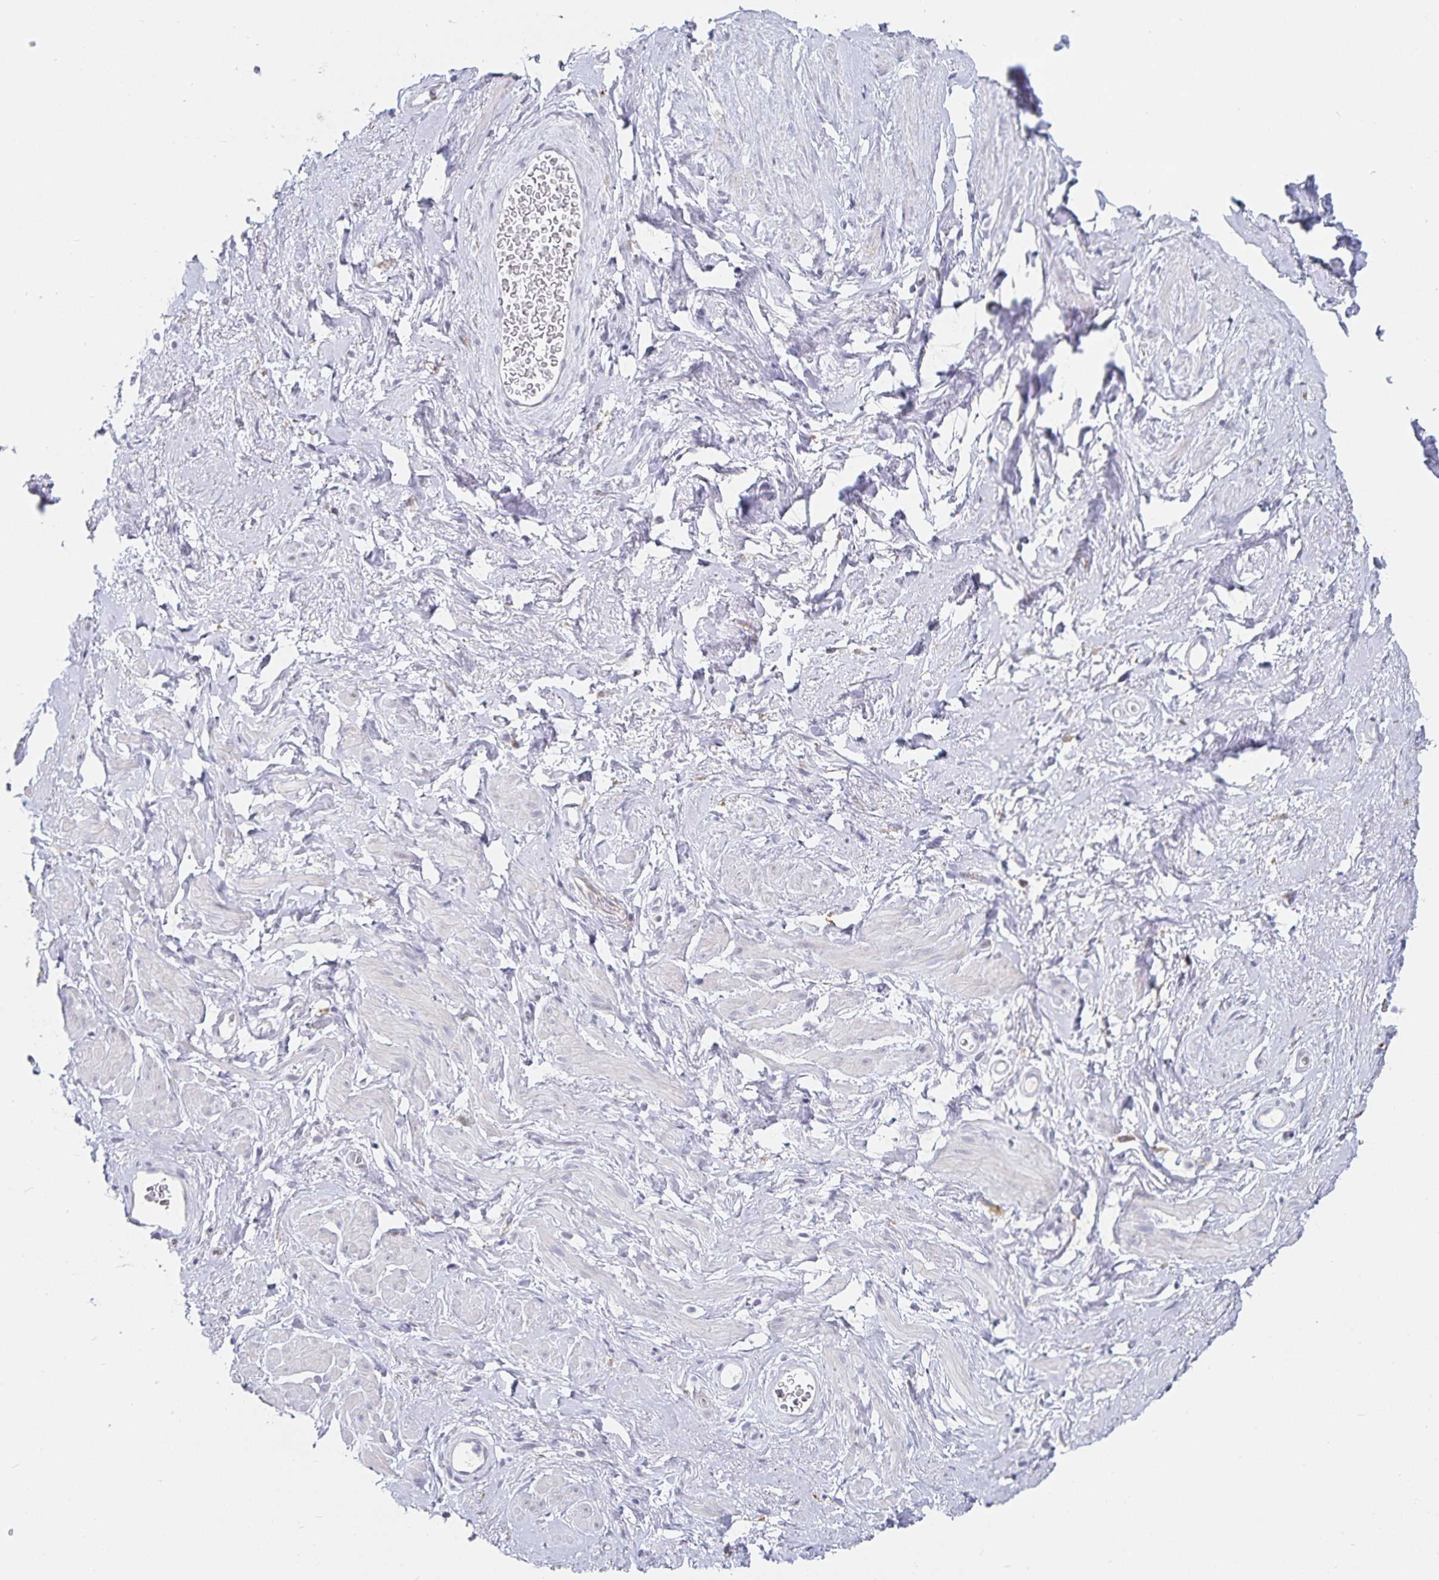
{"staining": {"intensity": "negative", "quantity": "none", "location": "none"}, "tissue": "adipose tissue", "cell_type": "Adipocytes", "image_type": "normal", "snomed": [{"axis": "morphology", "description": "Normal tissue, NOS"}, {"axis": "topography", "description": "Vagina"}, {"axis": "topography", "description": "Peripheral nerve tissue"}], "caption": "This histopathology image is of benign adipose tissue stained with immunohistochemistry to label a protein in brown with the nuclei are counter-stained blue. There is no staining in adipocytes.", "gene": "S100G", "patient": {"sex": "female", "age": 71}}